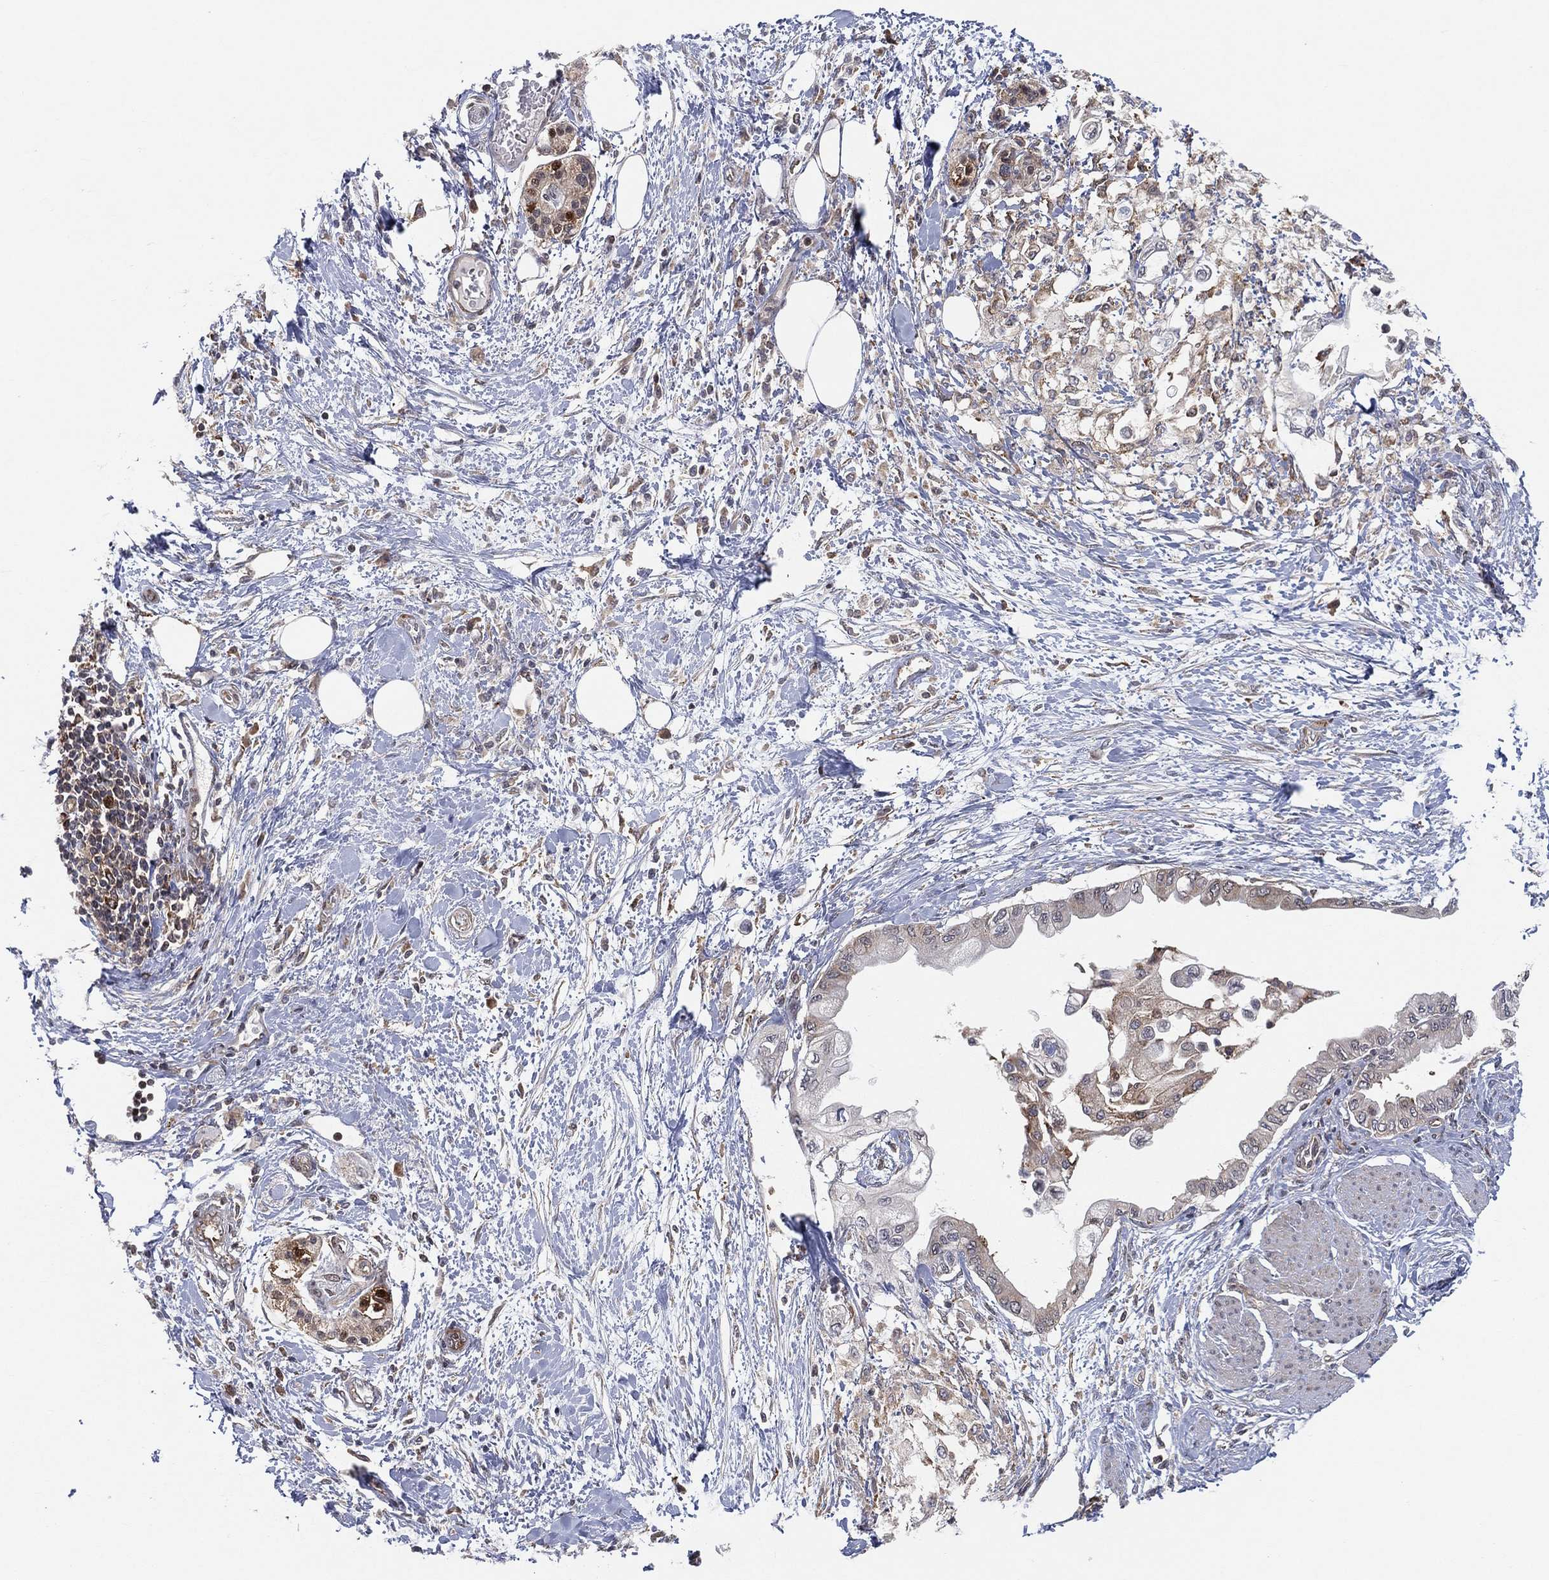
{"staining": {"intensity": "negative", "quantity": "none", "location": "none"}, "tissue": "pancreatic cancer", "cell_type": "Tumor cells", "image_type": "cancer", "snomed": [{"axis": "morphology", "description": "Normal tissue, NOS"}, {"axis": "morphology", "description": "Adenocarcinoma, NOS"}, {"axis": "topography", "description": "Pancreas"}, {"axis": "topography", "description": "Duodenum"}], "caption": "Tumor cells show no significant protein expression in pancreatic cancer (adenocarcinoma). Brightfield microscopy of IHC stained with DAB (3,3'-diaminobenzidine) (brown) and hematoxylin (blue), captured at high magnification.", "gene": "TMTC4", "patient": {"sex": "female", "age": 60}}